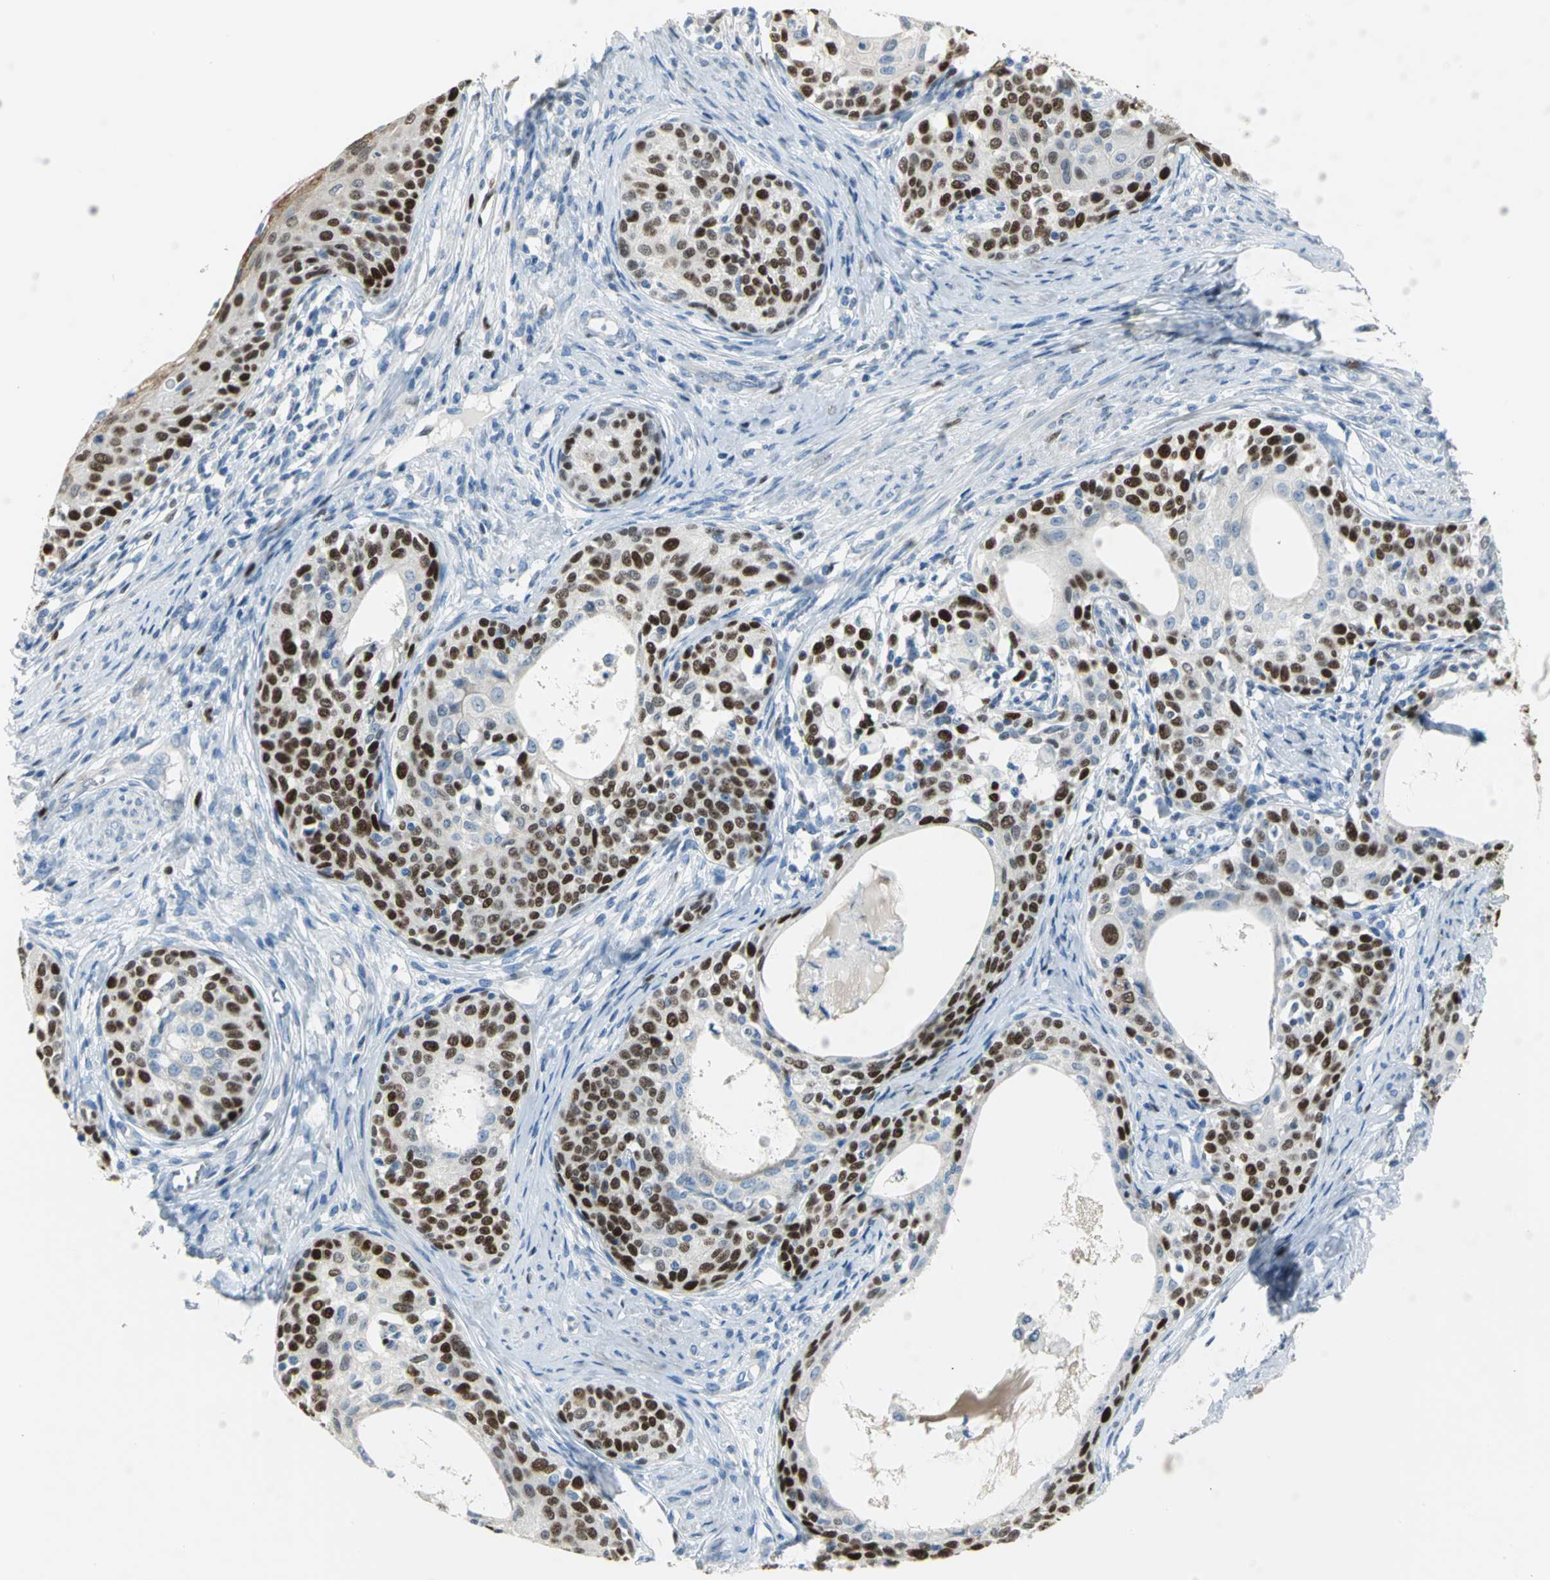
{"staining": {"intensity": "strong", "quantity": ">75%", "location": "nuclear"}, "tissue": "cervical cancer", "cell_type": "Tumor cells", "image_type": "cancer", "snomed": [{"axis": "morphology", "description": "Squamous cell carcinoma, NOS"}, {"axis": "morphology", "description": "Adenocarcinoma, NOS"}, {"axis": "topography", "description": "Cervix"}], "caption": "This photomicrograph demonstrates cervical cancer (squamous cell carcinoma) stained with immunohistochemistry to label a protein in brown. The nuclear of tumor cells show strong positivity for the protein. Nuclei are counter-stained blue.", "gene": "MCM3", "patient": {"sex": "female", "age": 52}}